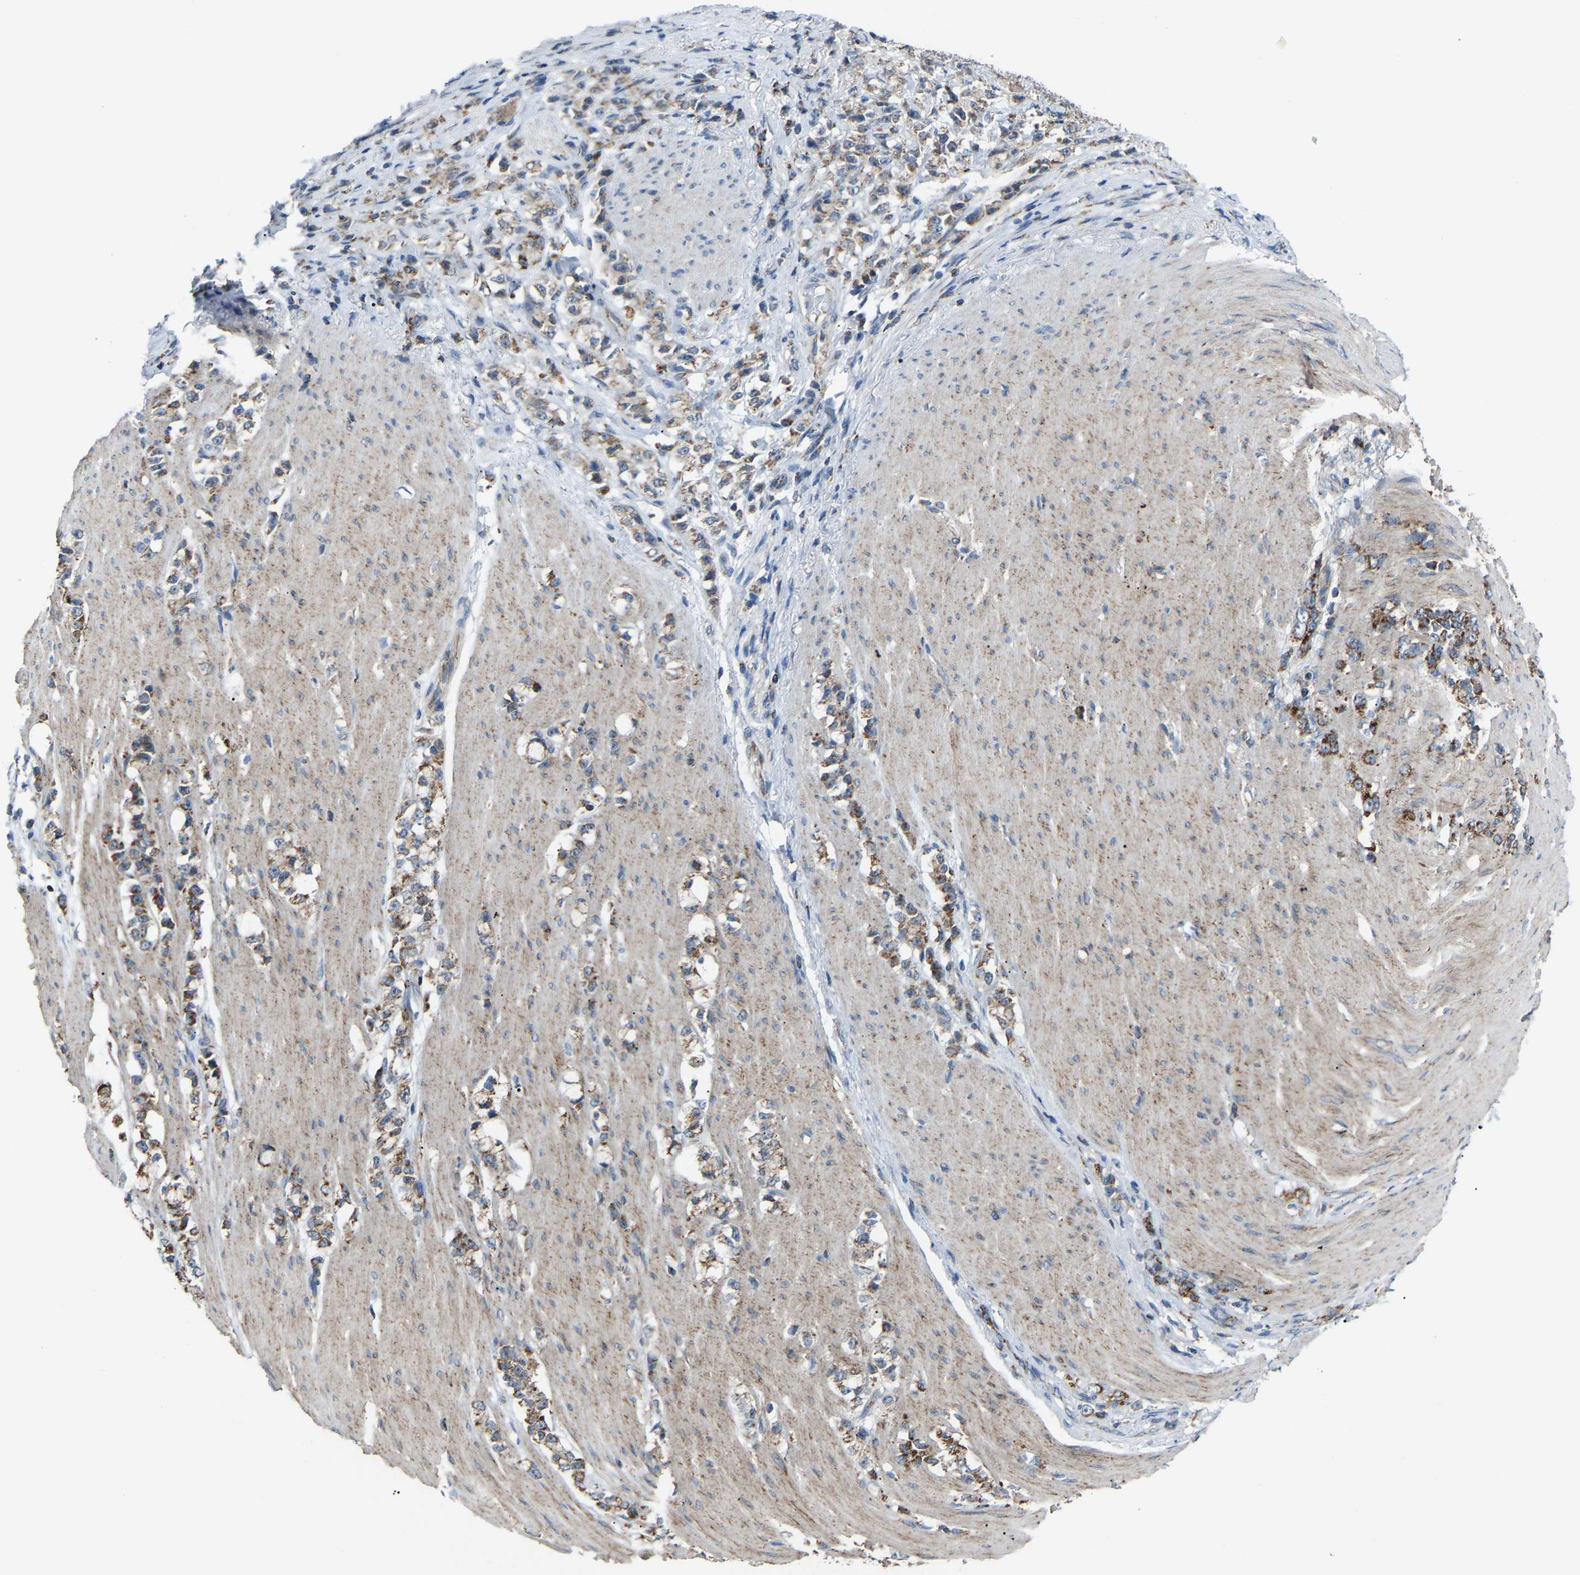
{"staining": {"intensity": "moderate", "quantity": ">75%", "location": "cytoplasmic/membranous"}, "tissue": "stomach cancer", "cell_type": "Tumor cells", "image_type": "cancer", "snomed": [{"axis": "morphology", "description": "Adenocarcinoma, NOS"}, {"axis": "topography", "description": "Stomach, lower"}], "caption": "Moderate cytoplasmic/membranous expression is identified in approximately >75% of tumor cells in adenocarcinoma (stomach). Nuclei are stained in blue.", "gene": "CANT1", "patient": {"sex": "male", "age": 88}}